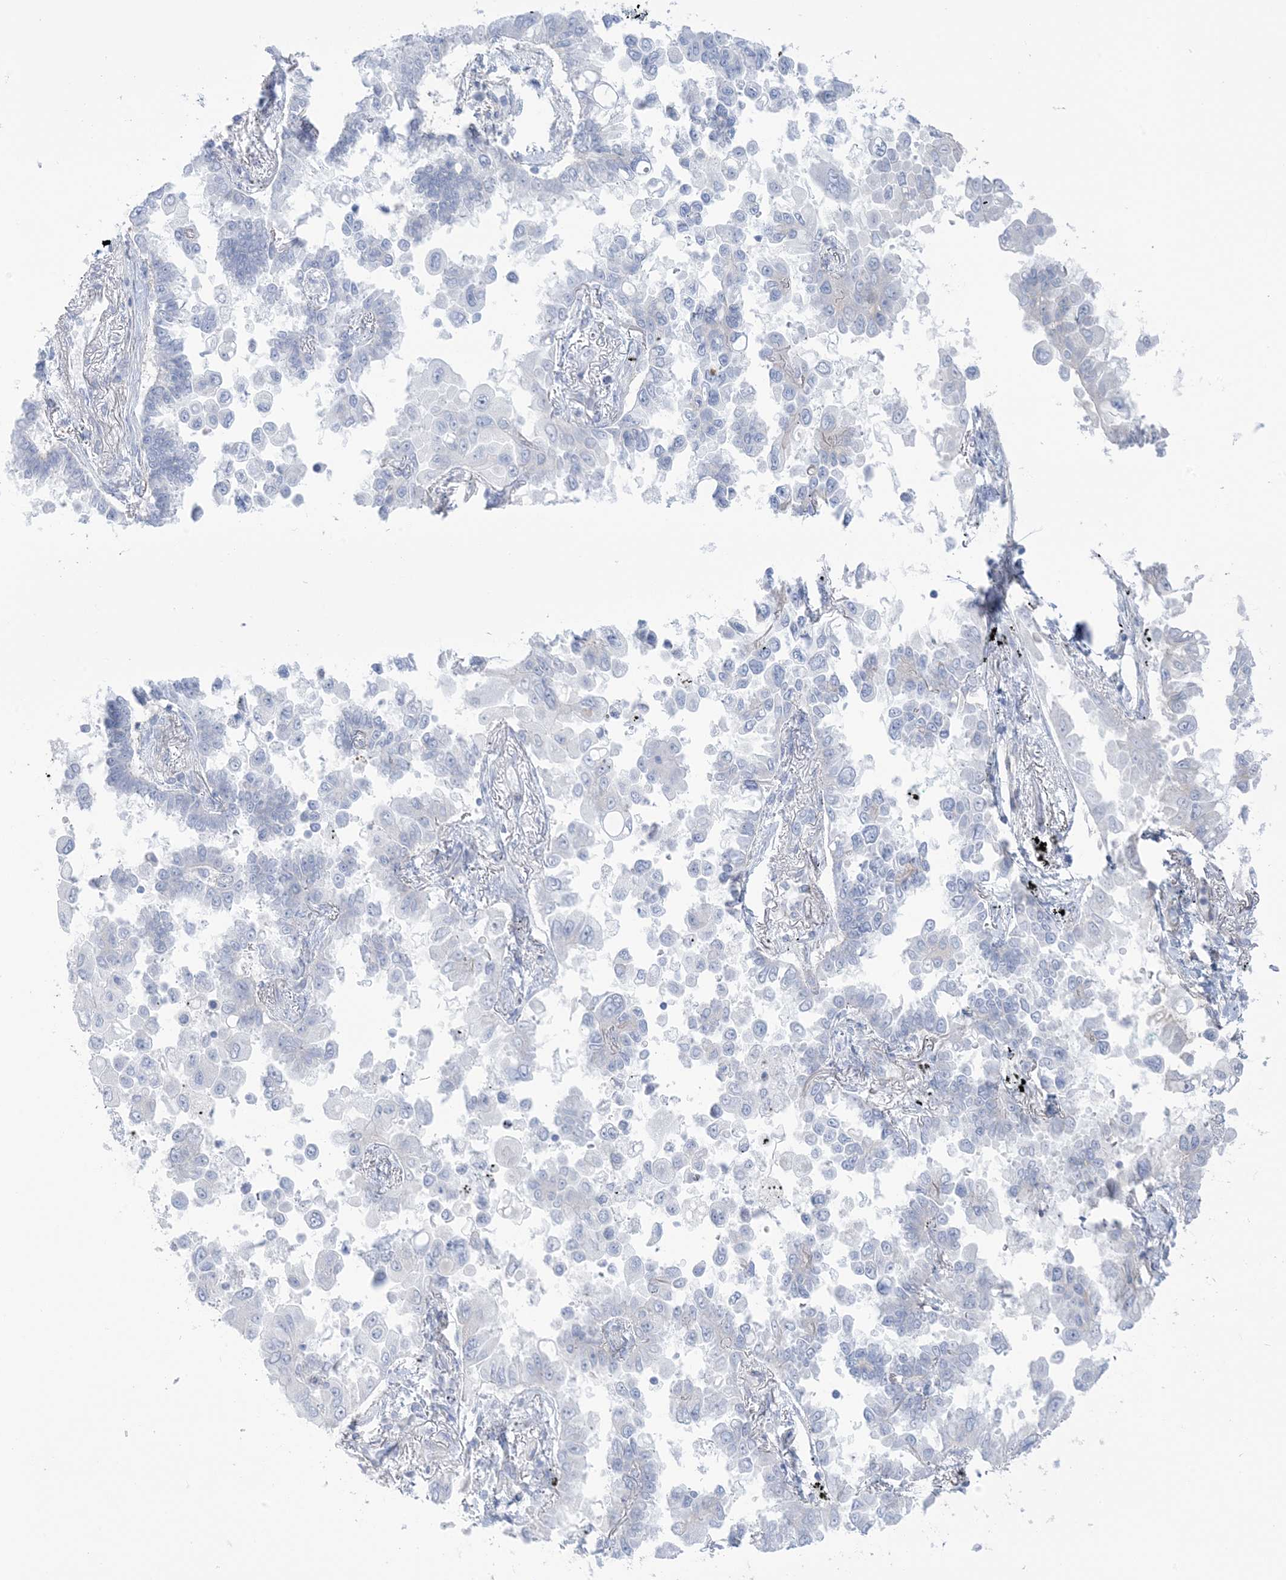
{"staining": {"intensity": "negative", "quantity": "none", "location": "none"}, "tissue": "lung cancer", "cell_type": "Tumor cells", "image_type": "cancer", "snomed": [{"axis": "morphology", "description": "Adenocarcinoma, NOS"}, {"axis": "topography", "description": "Lung"}], "caption": "Tumor cells are negative for protein expression in human lung cancer.", "gene": "AGXT", "patient": {"sex": "female", "age": 67}}